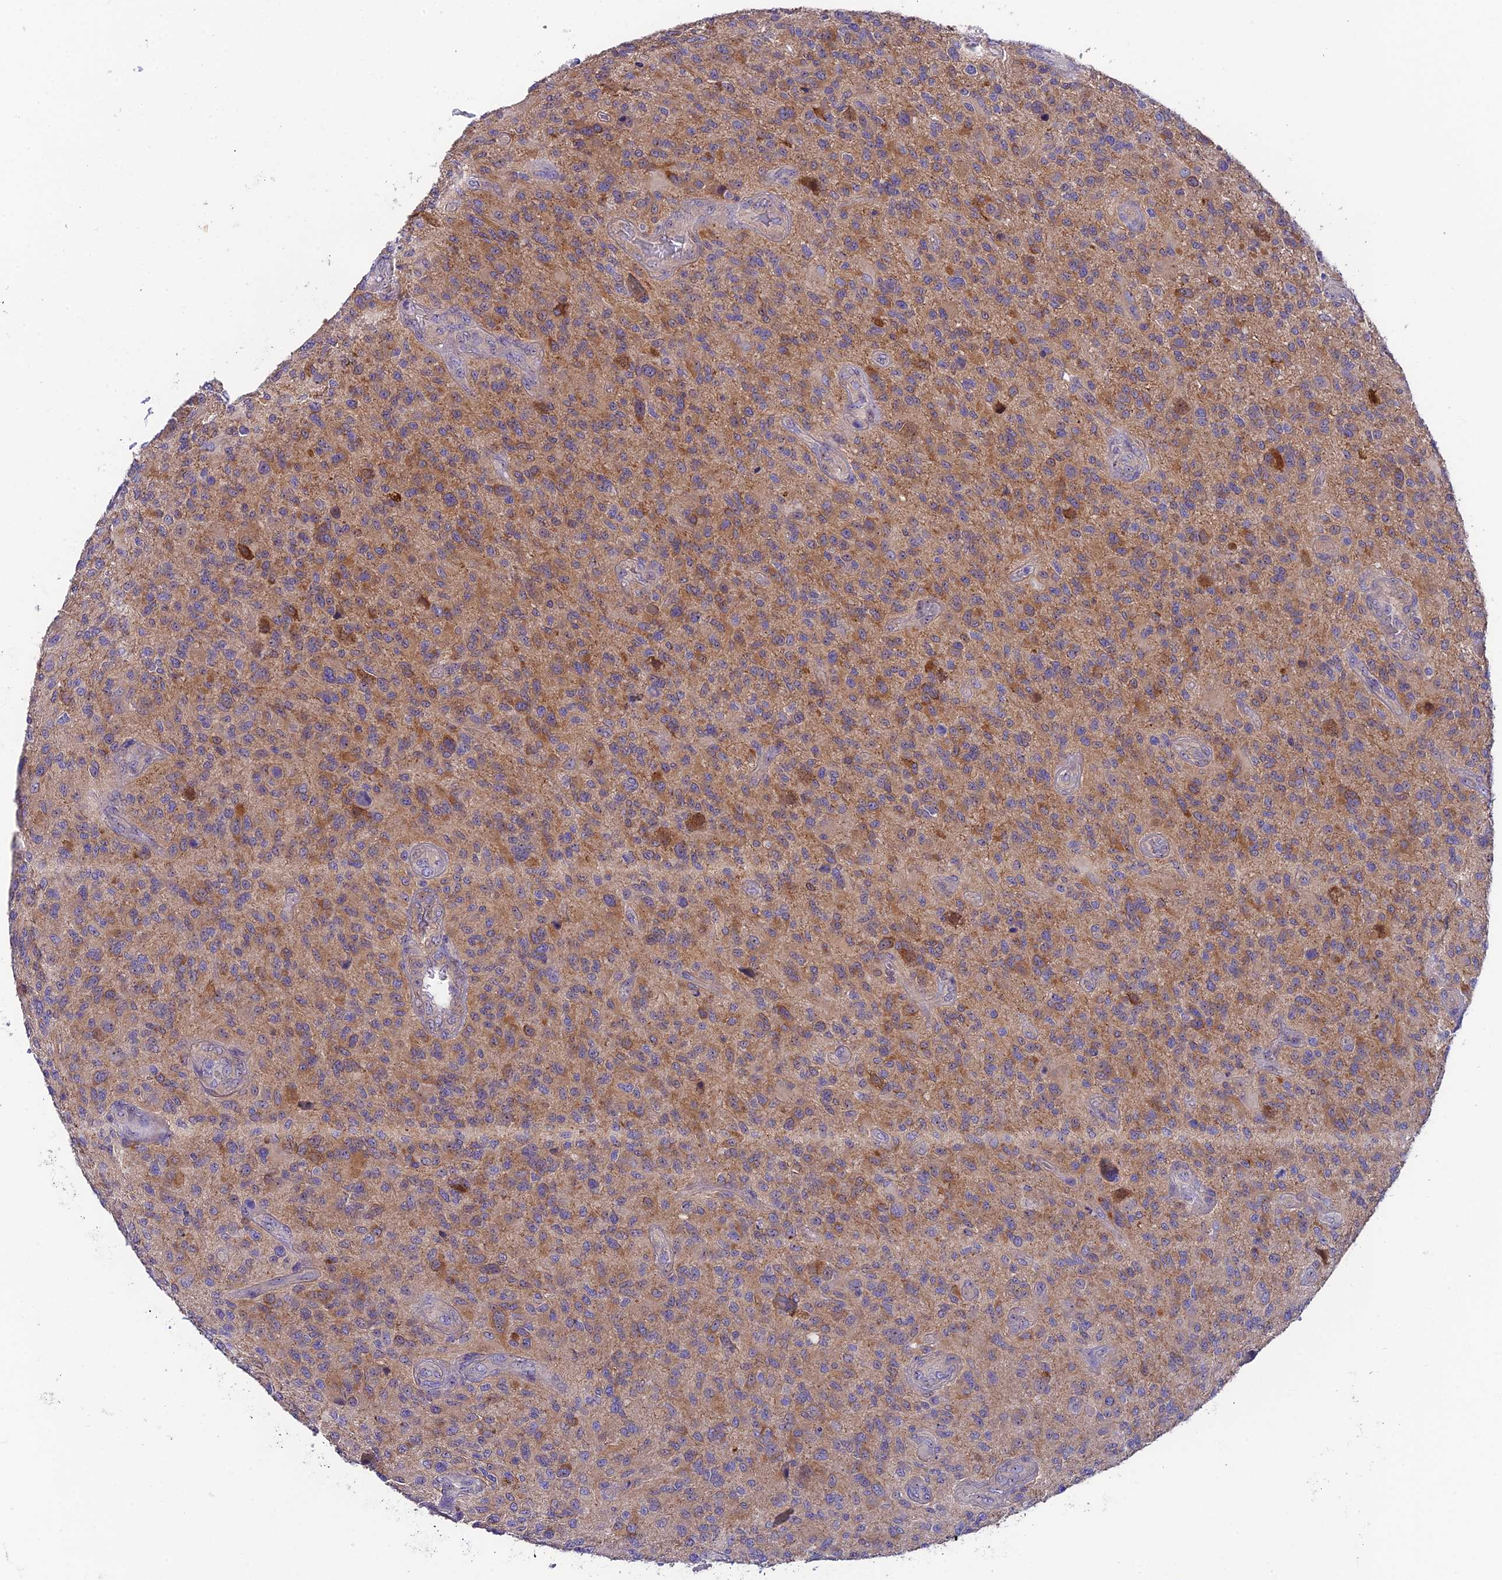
{"staining": {"intensity": "moderate", "quantity": "25%-75%", "location": "cytoplasmic/membranous"}, "tissue": "glioma", "cell_type": "Tumor cells", "image_type": "cancer", "snomed": [{"axis": "morphology", "description": "Glioma, malignant, High grade"}, {"axis": "topography", "description": "Brain"}], "caption": "Tumor cells exhibit moderate cytoplasmic/membranous positivity in approximately 25%-75% of cells in glioma.", "gene": "DUSP29", "patient": {"sex": "male", "age": 47}}